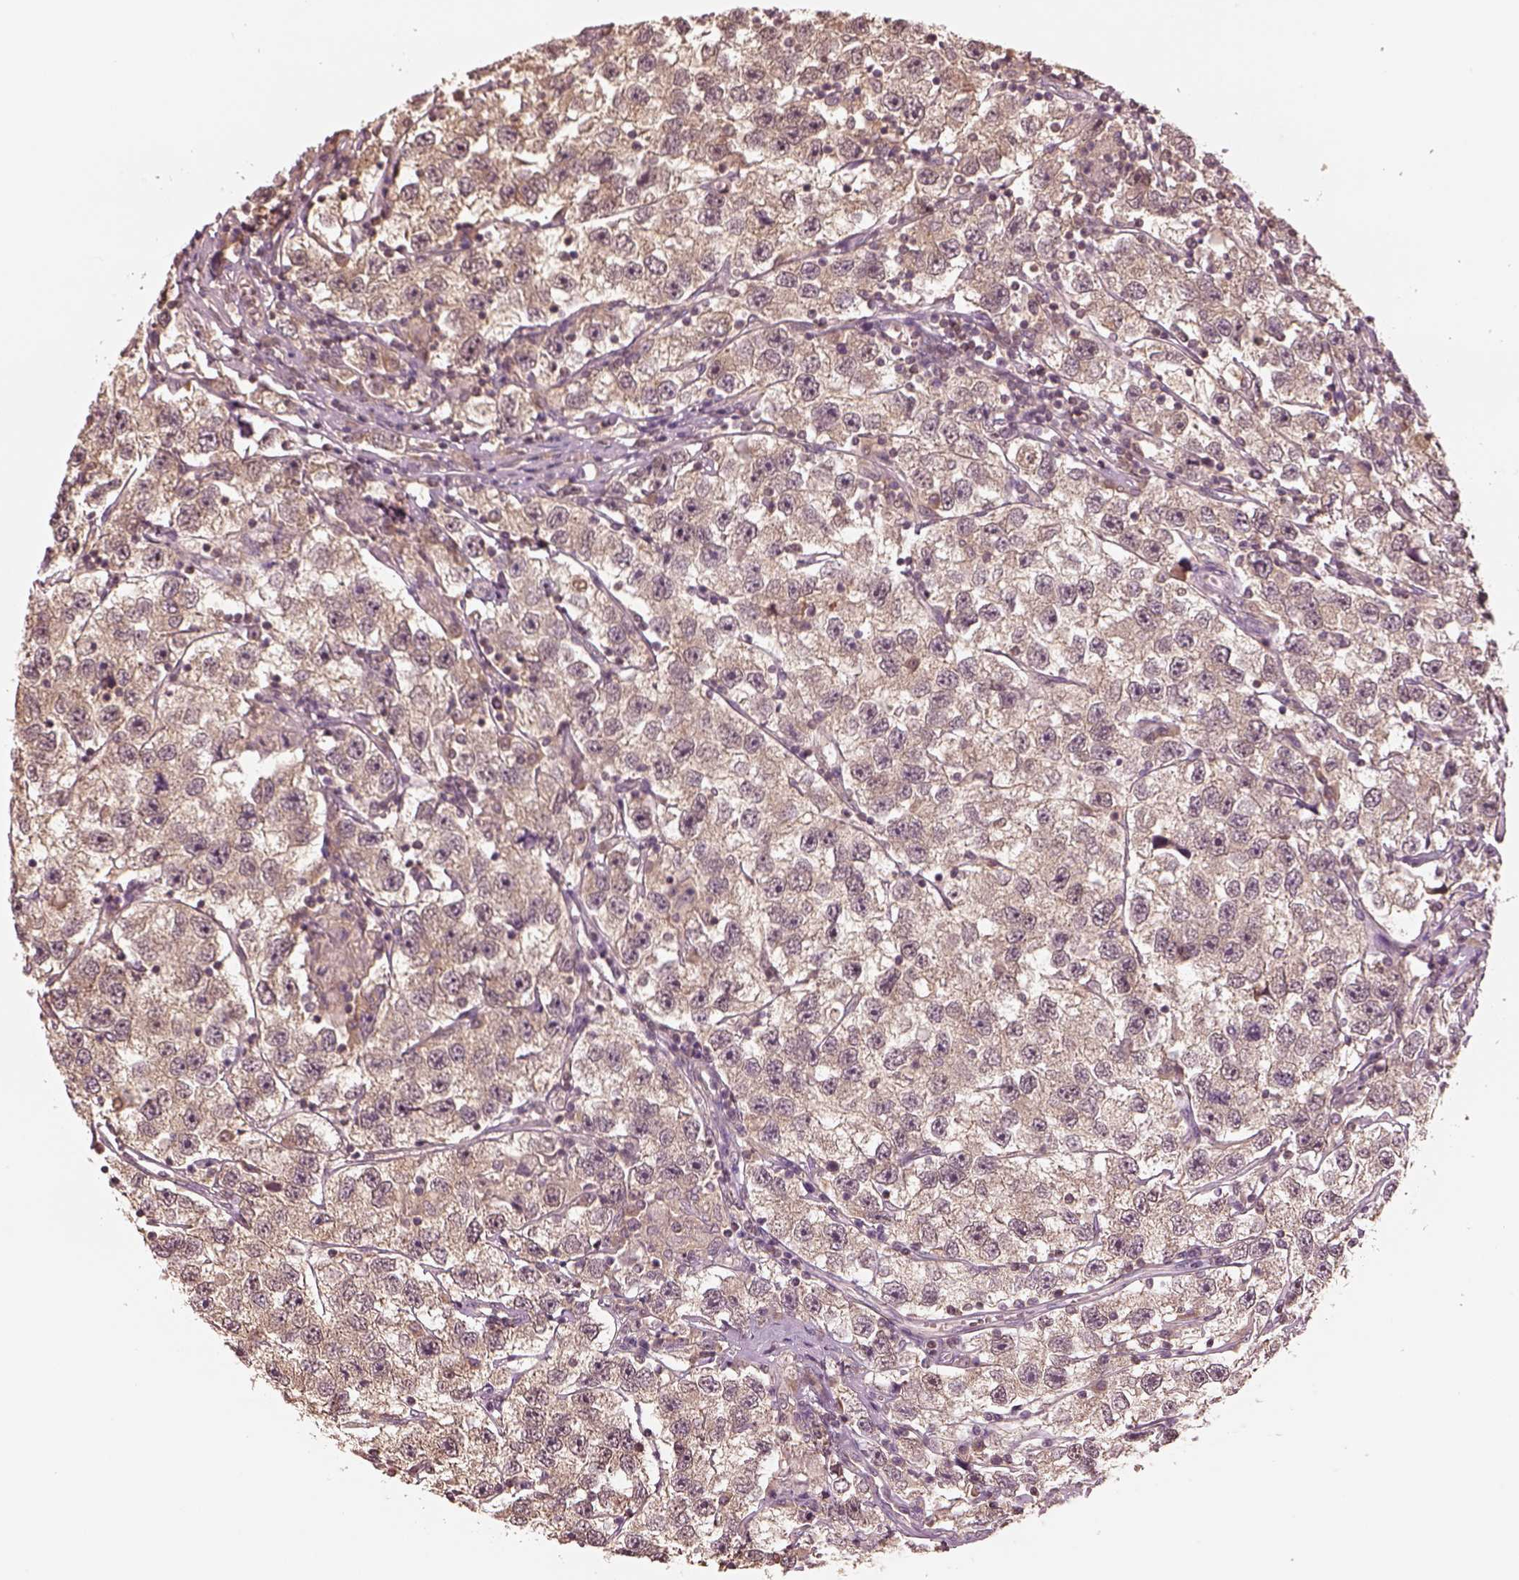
{"staining": {"intensity": "weak", "quantity": ">75%", "location": "cytoplasmic/membranous"}, "tissue": "testis cancer", "cell_type": "Tumor cells", "image_type": "cancer", "snomed": [{"axis": "morphology", "description": "Seminoma, NOS"}, {"axis": "topography", "description": "Testis"}], "caption": "Tumor cells exhibit weak cytoplasmic/membranous staining in approximately >75% of cells in testis cancer.", "gene": "EGR4", "patient": {"sex": "male", "age": 26}}